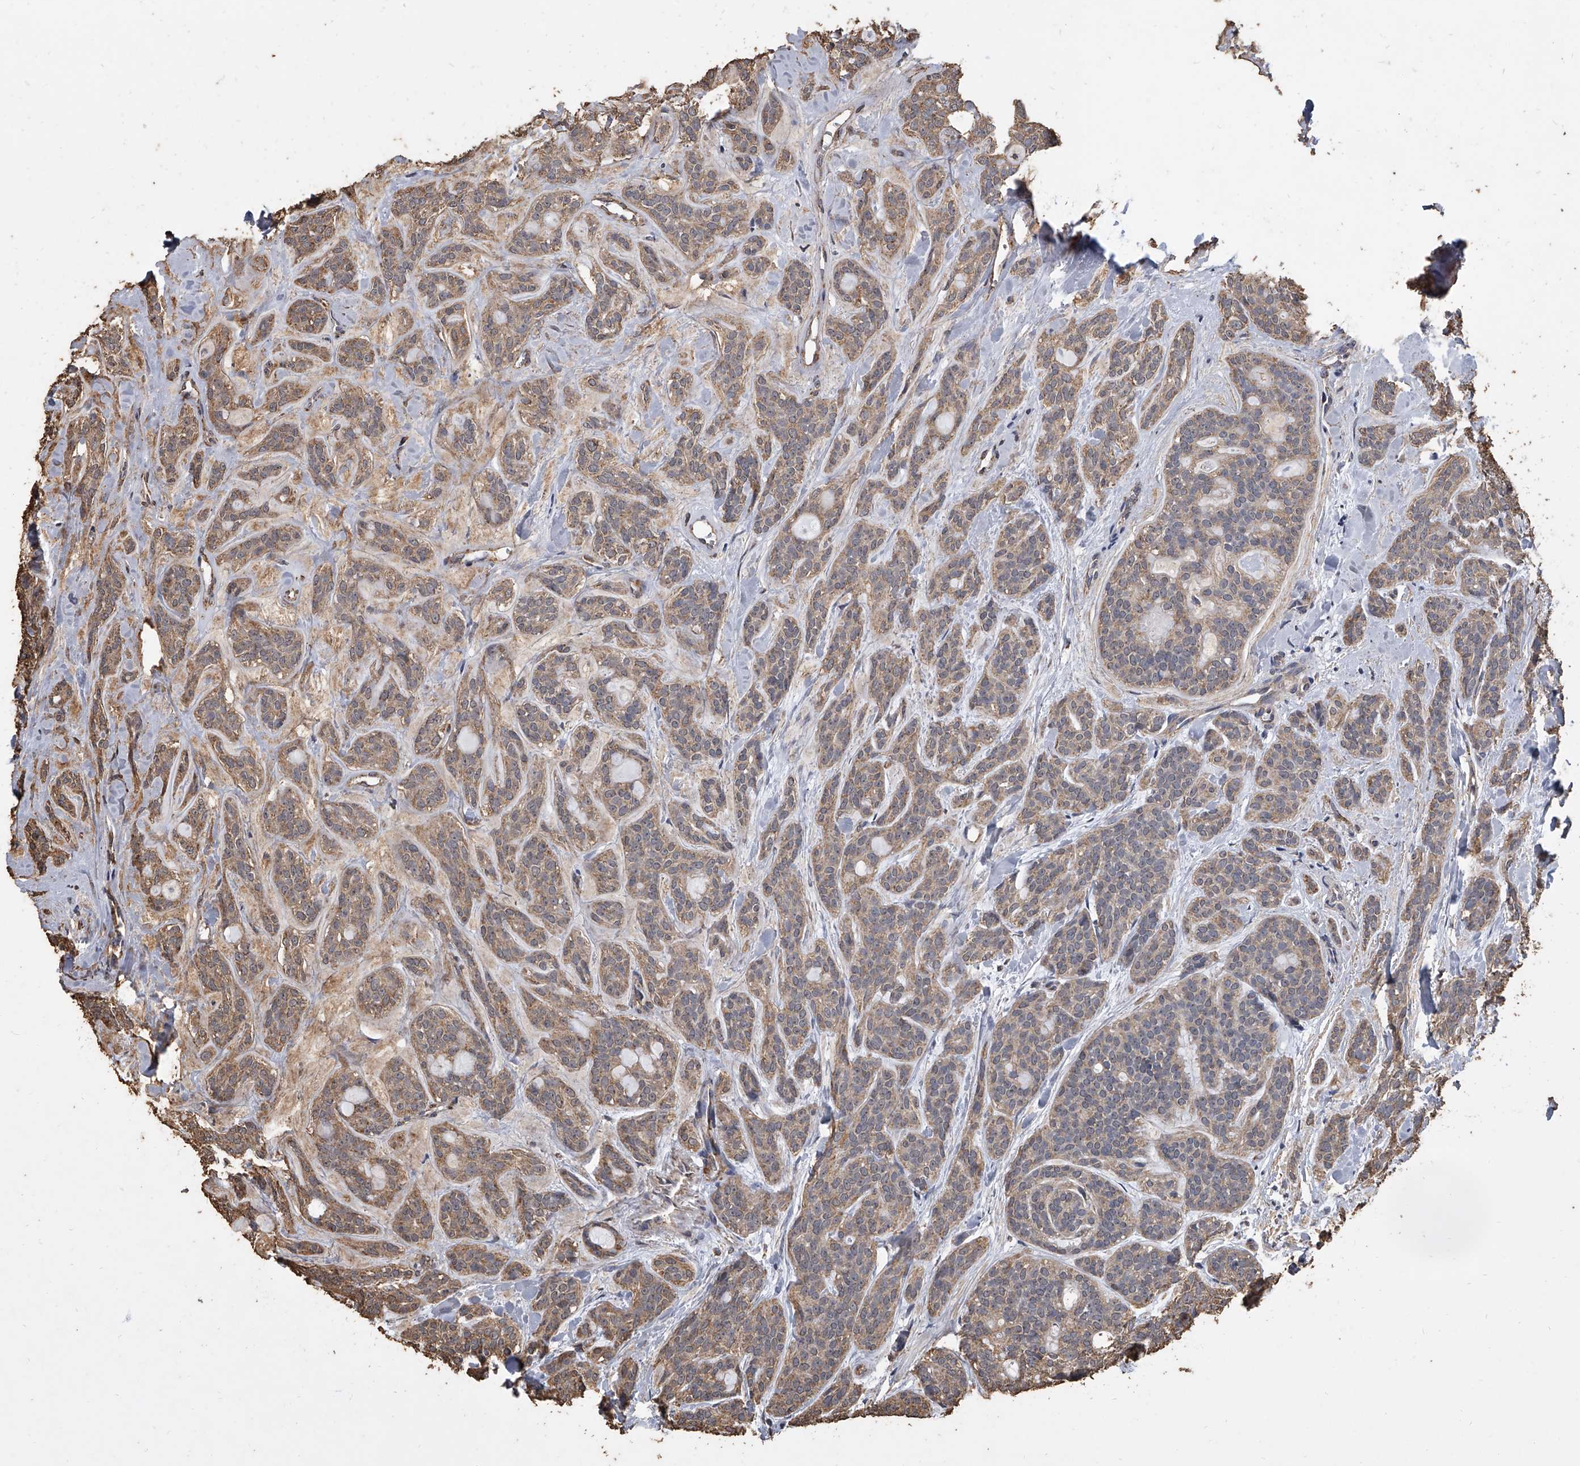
{"staining": {"intensity": "moderate", "quantity": "25%-75%", "location": "cytoplasmic/membranous"}, "tissue": "head and neck cancer", "cell_type": "Tumor cells", "image_type": "cancer", "snomed": [{"axis": "morphology", "description": "Adenocarcinoma, NOS"}, {"axis": "topography", "description": "Head-Neck"}], "caption": "Immunohistochemical staining of human head and neck cancer shows medium levels of moderate cytoplasmic/membranous protein staining in about 25%-75% of tumor cells.", "gene": "MRPL28", "patient": {"sex": "male", "age": 66}}